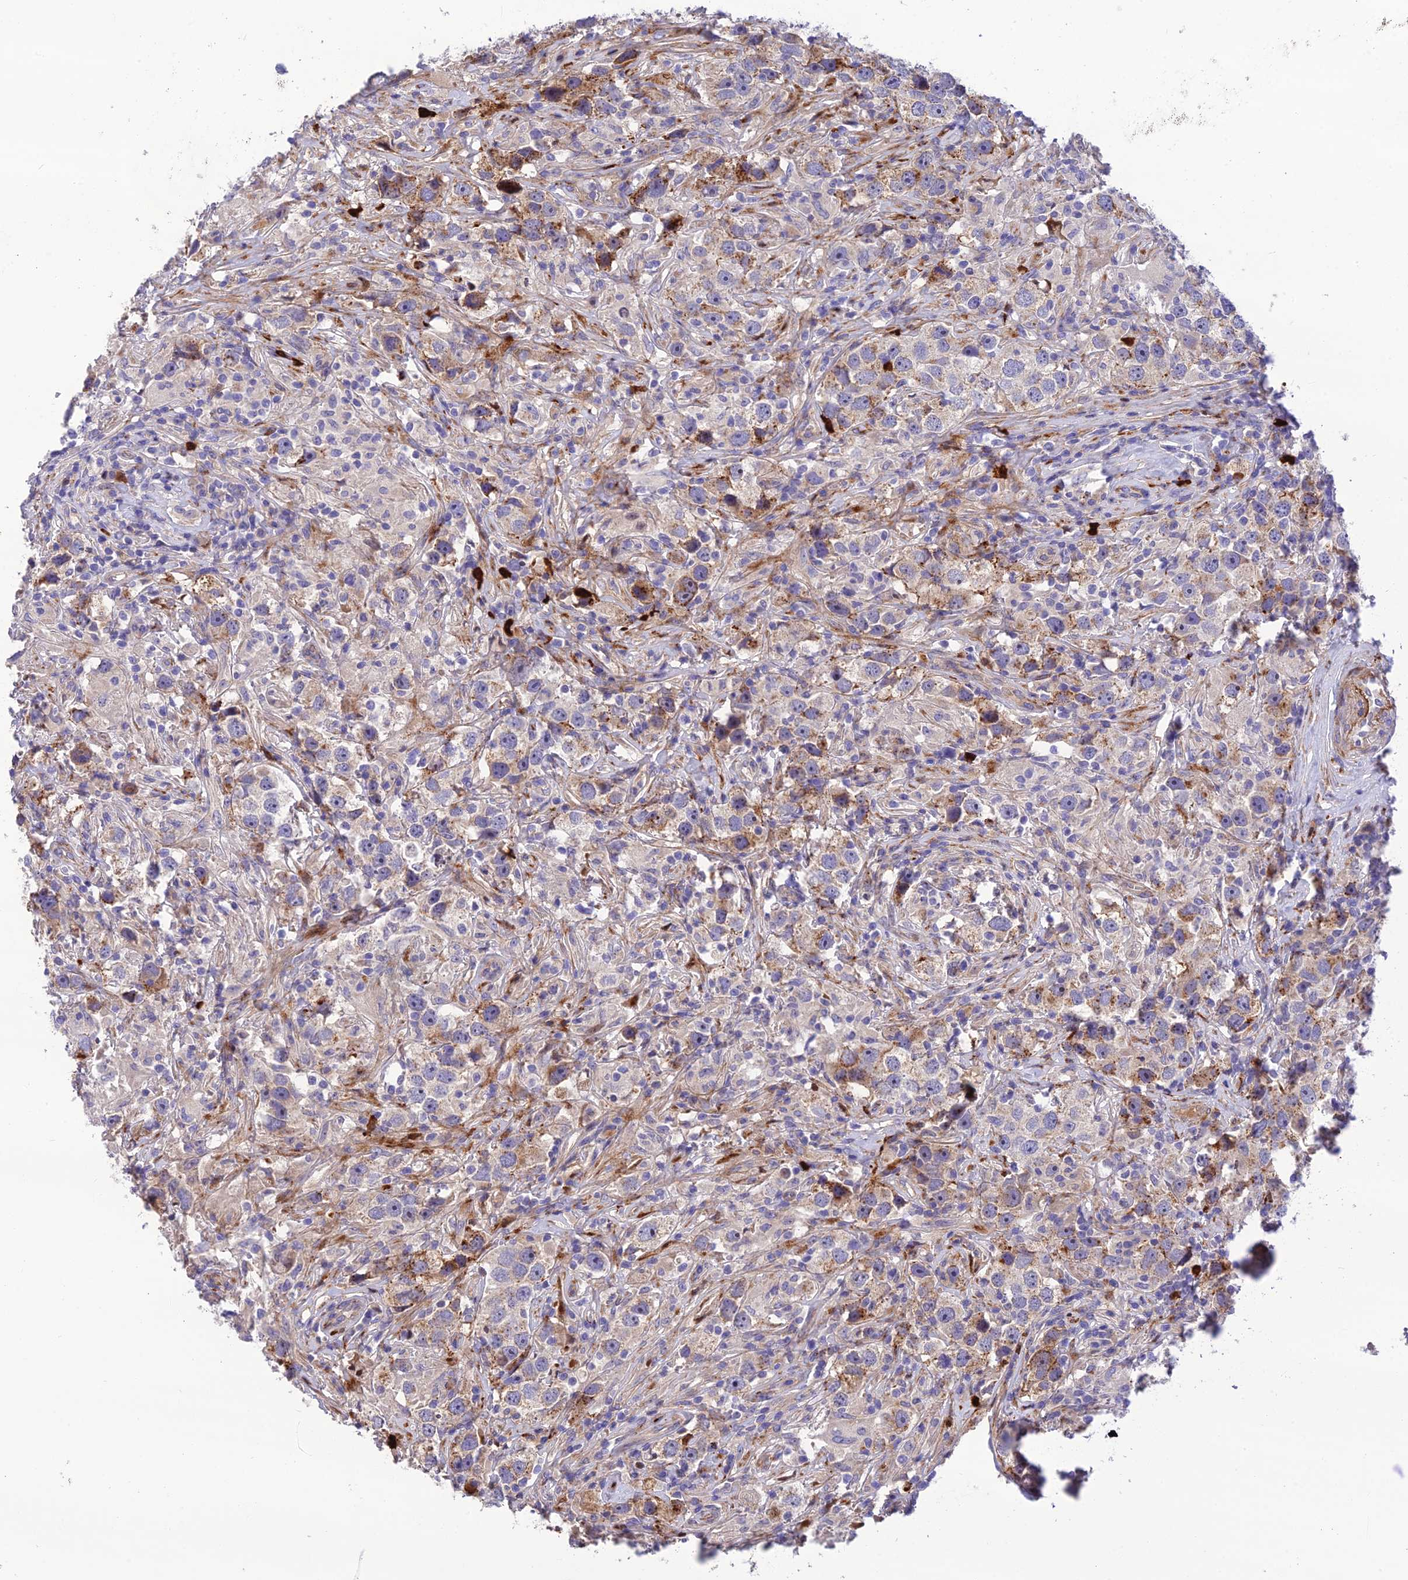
{"staining": {"intensity": "moderate", "quantity": "25%-75%", "location": "cytoplasmic/membranous"}, "tissue": "testis cancer", "cell_type": "Tumor cells", "image_type": "cancer", "snomed": [{"axis": "morphology", "description": "Seminoma, NOS"}, {"axis": "topography", "description": "Testis"}], "caption": "Testis cancer stained for a protein displays moderate cytoplasmic/membranous positivity in tumor cells.", "gene": "CPSF4L", "patient": {"sex": "male", "age": 49}}